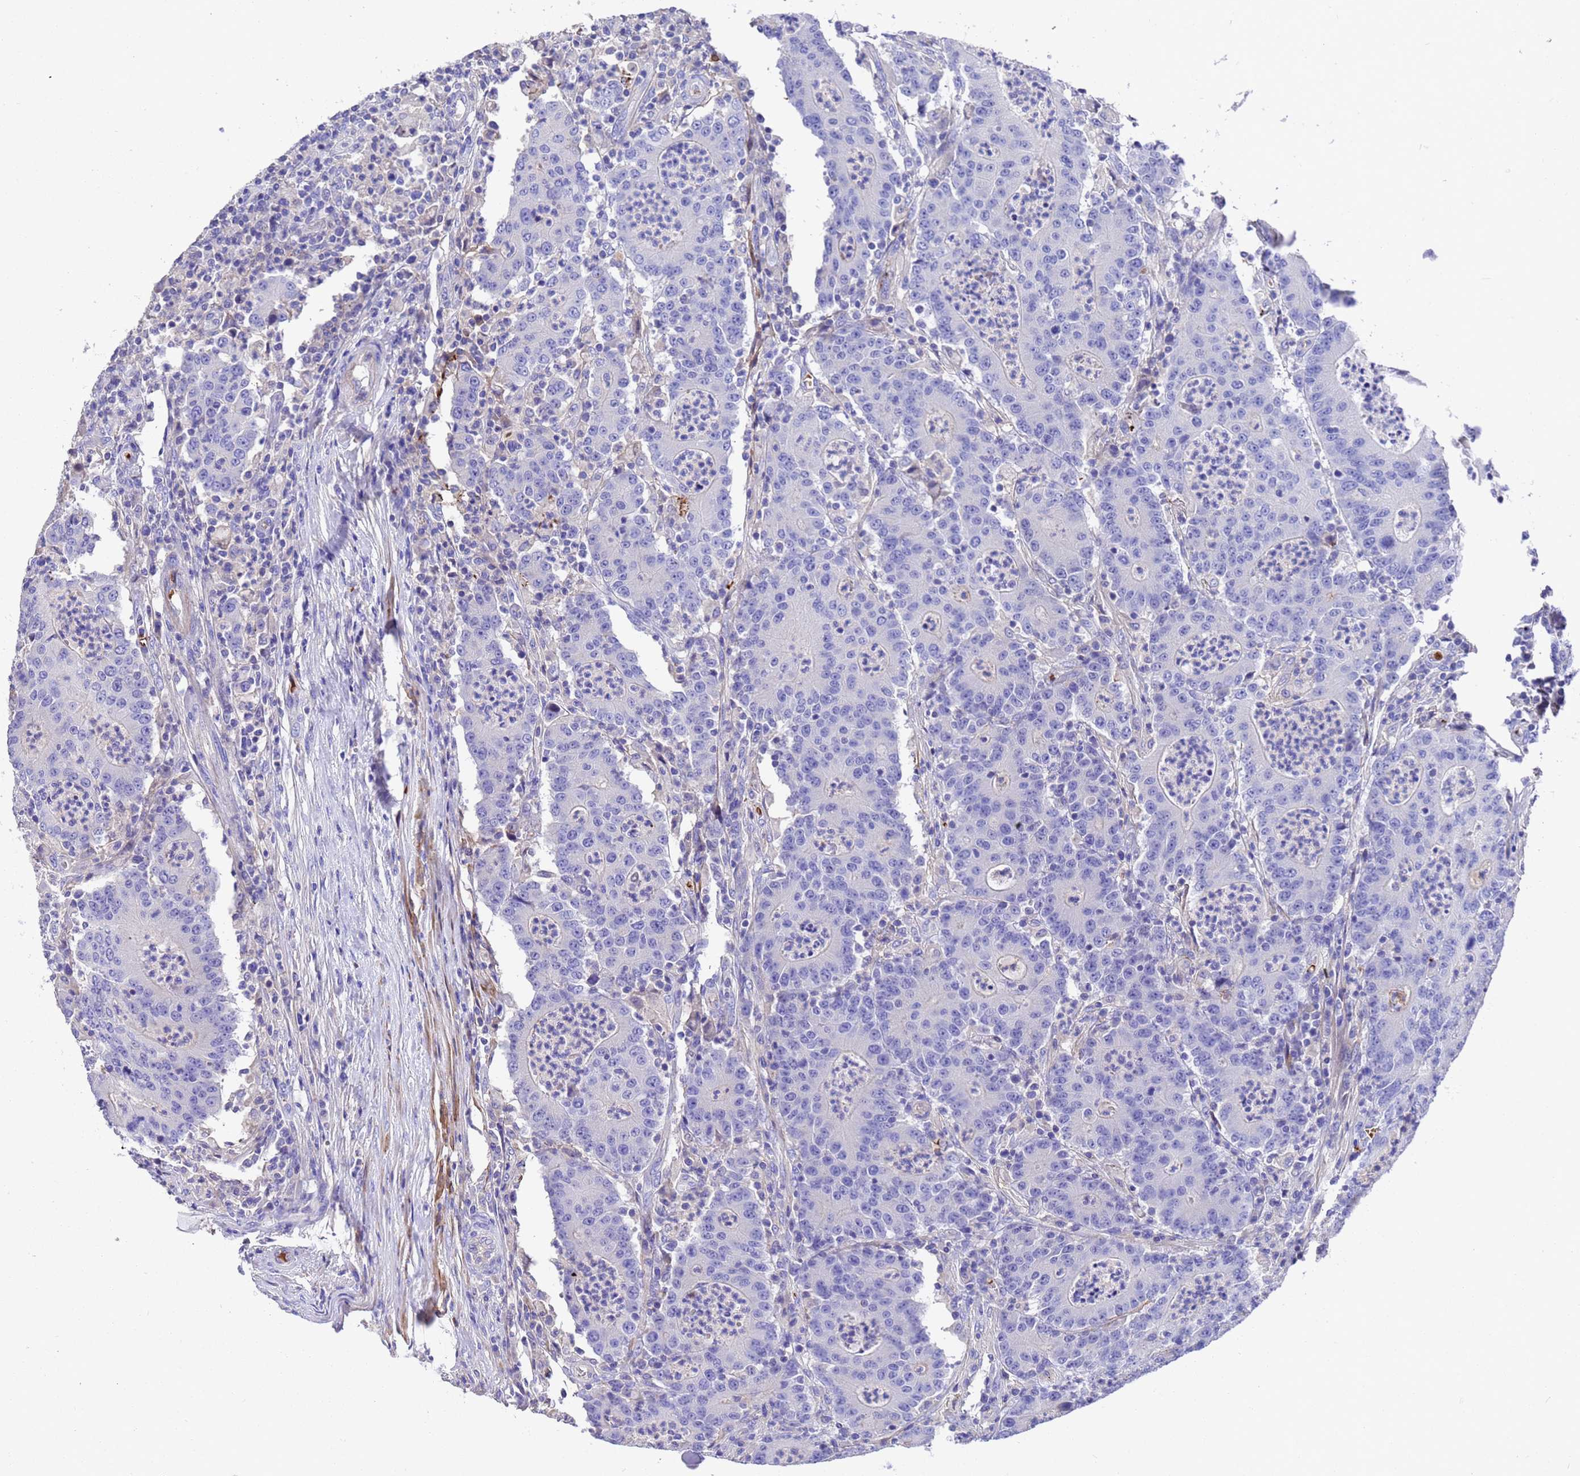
{"staining": {"intensity": "negative", "quantity": "none", "location": "none"}, "tissue": "colorectal cancer", "cell_type": "Tumor cells", "image_type": "cancer", "snomed": [{"axis": "morphology", "description": "Adenocarcinoma, NOS"}, {"axis": "topography", "description": "Colon"}], "caption": "Image shows no significant protein expression in tumor cells of adenocarcinoma (colorectal). The staining was performed using DAB (3,3'-diaminobenzidine) to visualize the protein expression in brown, while the nuclei were stained in blue with hematoxylin (Magnification: 20x).", "gene": "ELP6", "patient": {"sex": "male", "age": 83}}